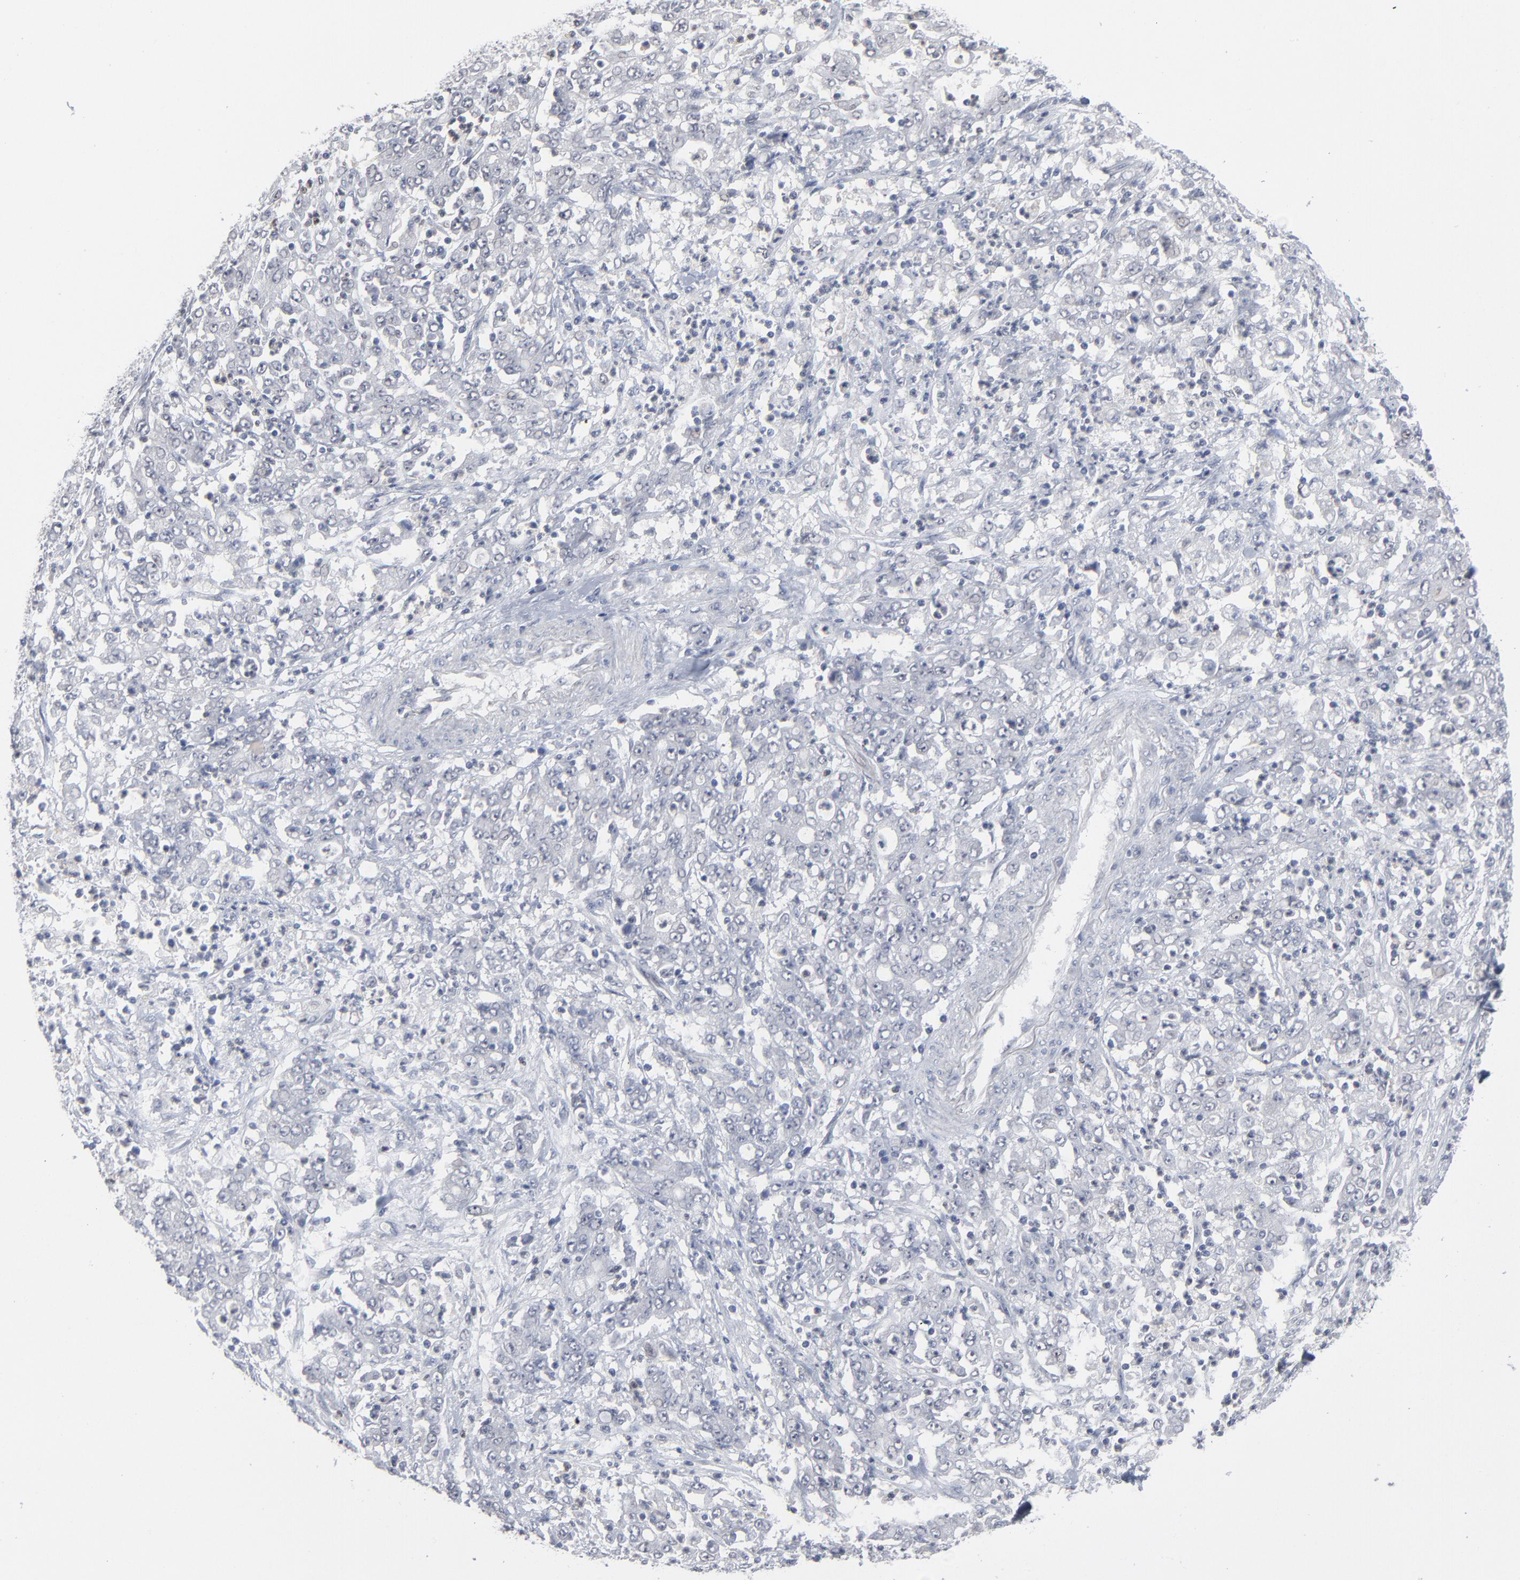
{"staining": {"intensity": "negative", "quantity": "none", "location": "none"}, "tissue": "stomach cancer", "cell_type": "Tumor cells", "image_type": "cancer", "snomed": [{"axis": "morphology", "description": "Adenocarcinoma, NOS"}, {"axis": "topography", "description": "Stomach, lower"}], "caption": "An immunohistochemistry (IHC) image of adenocarcinoma (stomach) is shown. There is no staining in tumor cells of adenocarcinoma (stomach). (Brightfield microscopy of DAB (3,3'-diaminobenzidine) immunohistochemistry (IHC) at high magnification).", "gene": "FOXN2", "patient": {"sex": "female", "age": 71}}